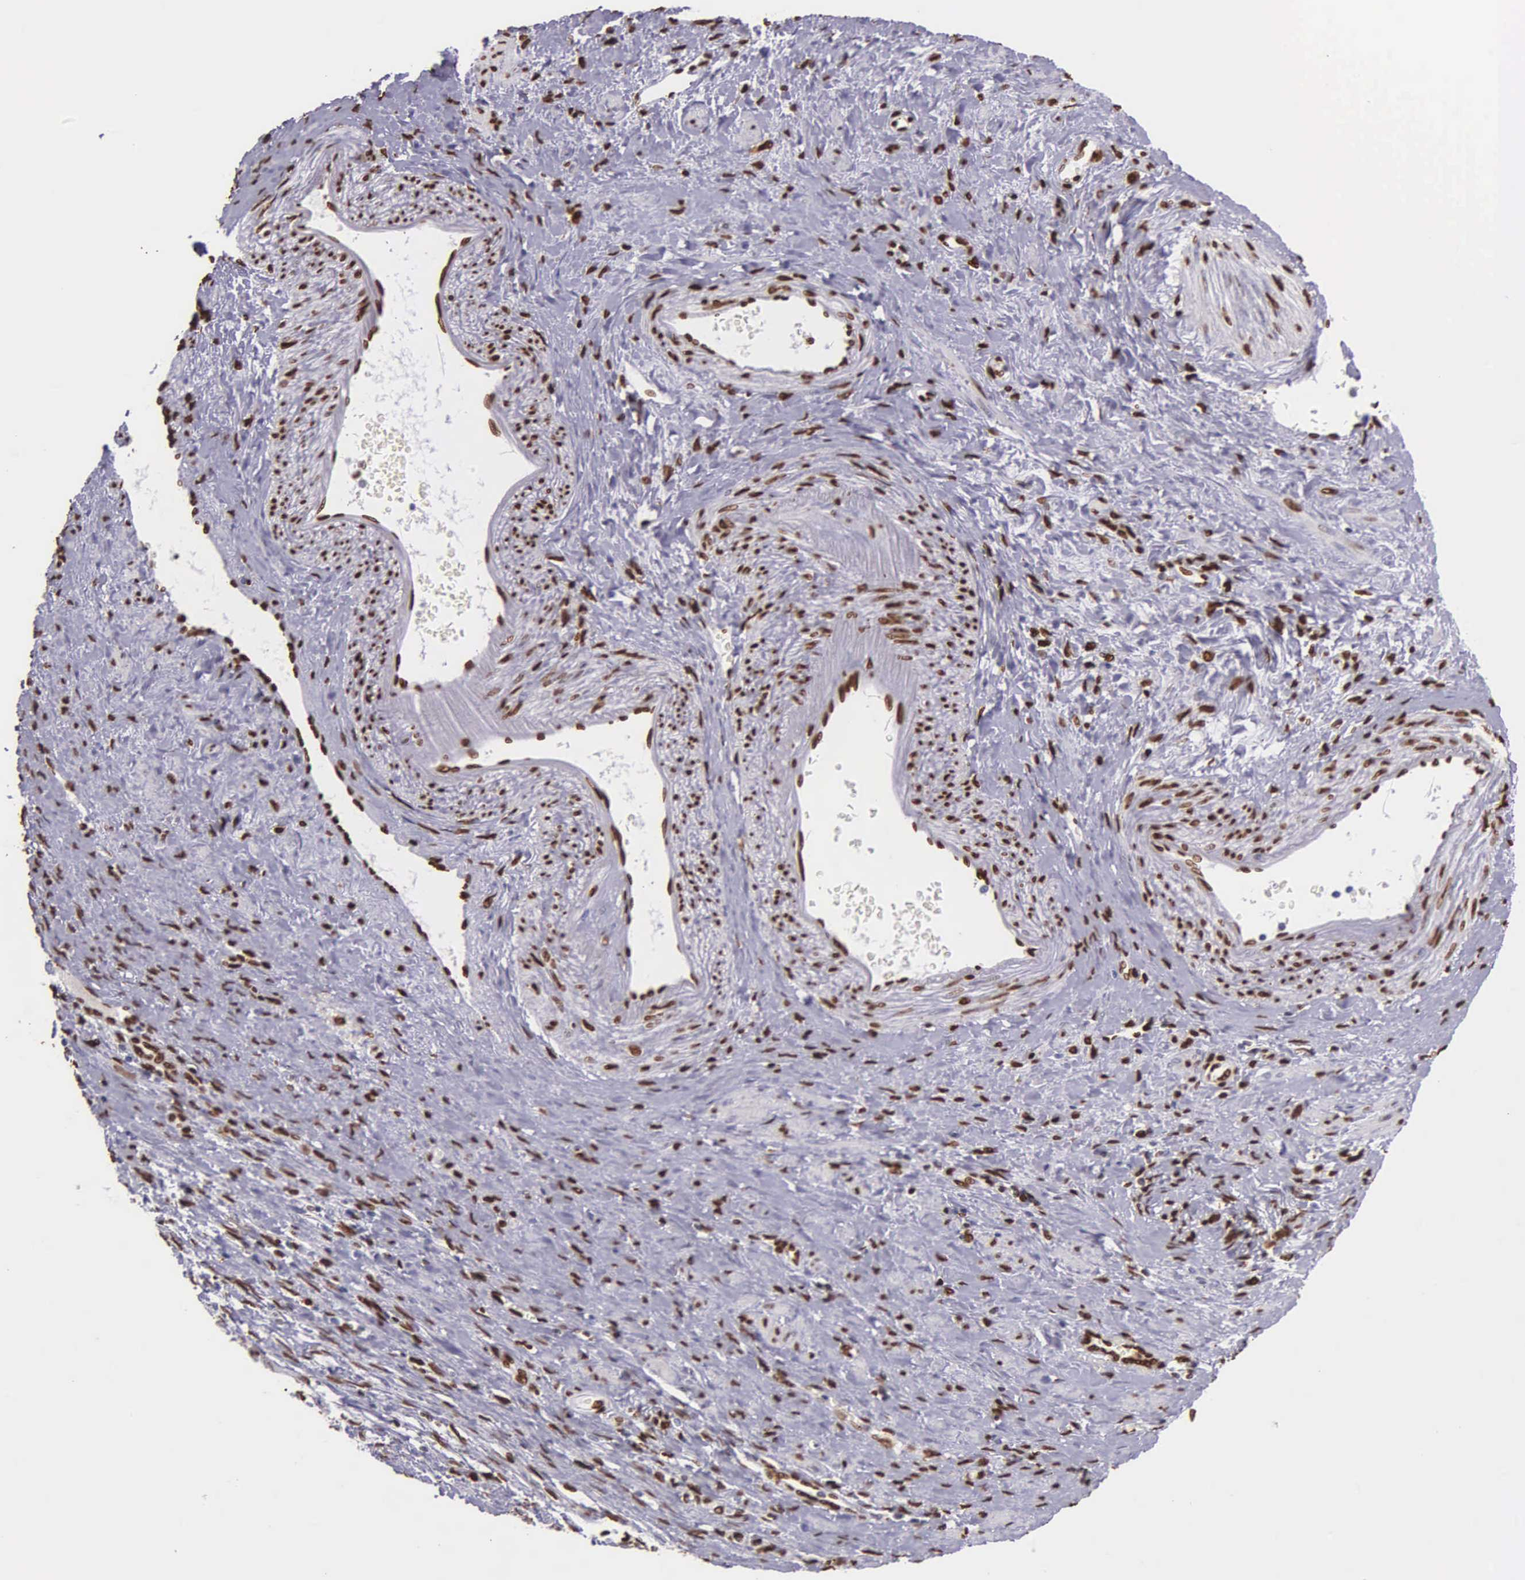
{"staining": {"intensity": "strong", "quantity": ">75%", "location": "nuclear"}, "tissue": "ovarian cancer", "cell_type": "Tumor cells", "image_type": "cancer", "snomed": [{"axis": "morphology", "description": "Cystadenocarcinoma, serous, NOS"}, {"axis": "topography", "description": "Ovary"}], "caption": "Protein expression by IHC exhibits strong nuclear positivity in about >75% of tumor cells in ovarian cancer.", "gene": "H1-0", "patient": {"sex": "female", "age": 63}}